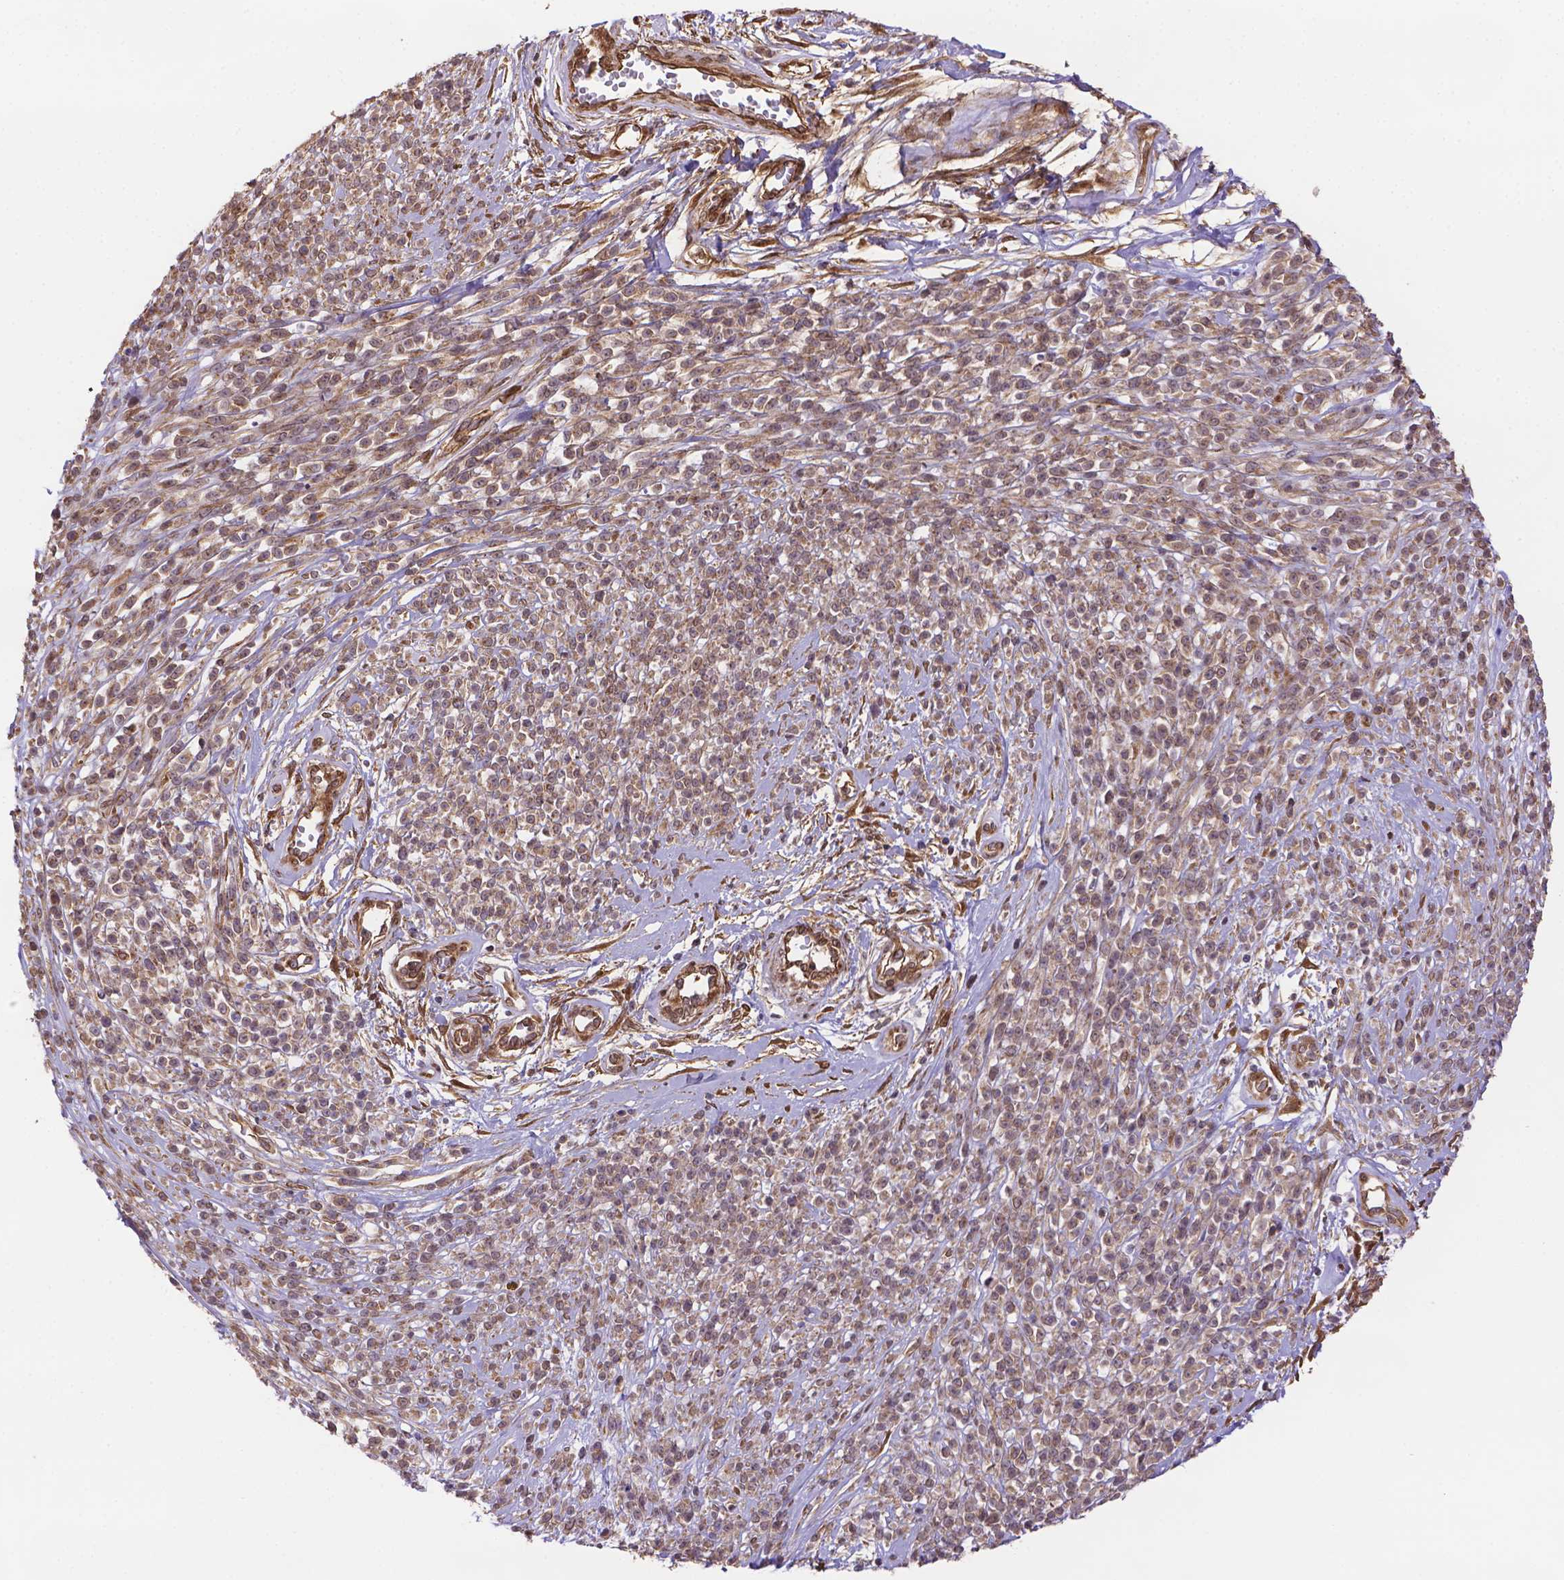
{"staining": {"intensity": "weak", "quantity": ">75%", "location": "cytoplasmic/membranous"}, "tissue": "melanoma", "cell_type": "Tumor cells", "image_type": "cancer", "snomed": [{"axis": "morphology", "description": "Malignant melanoma, NOS"}, {"axis": "topography", "description": "Skin"}, {"axis": "topography", "description": "Skin of trunk"}], "caption": "Malignant melanoma tissue exhibits weak cytoplasmic/membranous positivity in approximately >75% of tumor cells", "gene": "YAP1", "patient": {"sex": "male", "age": 74}}